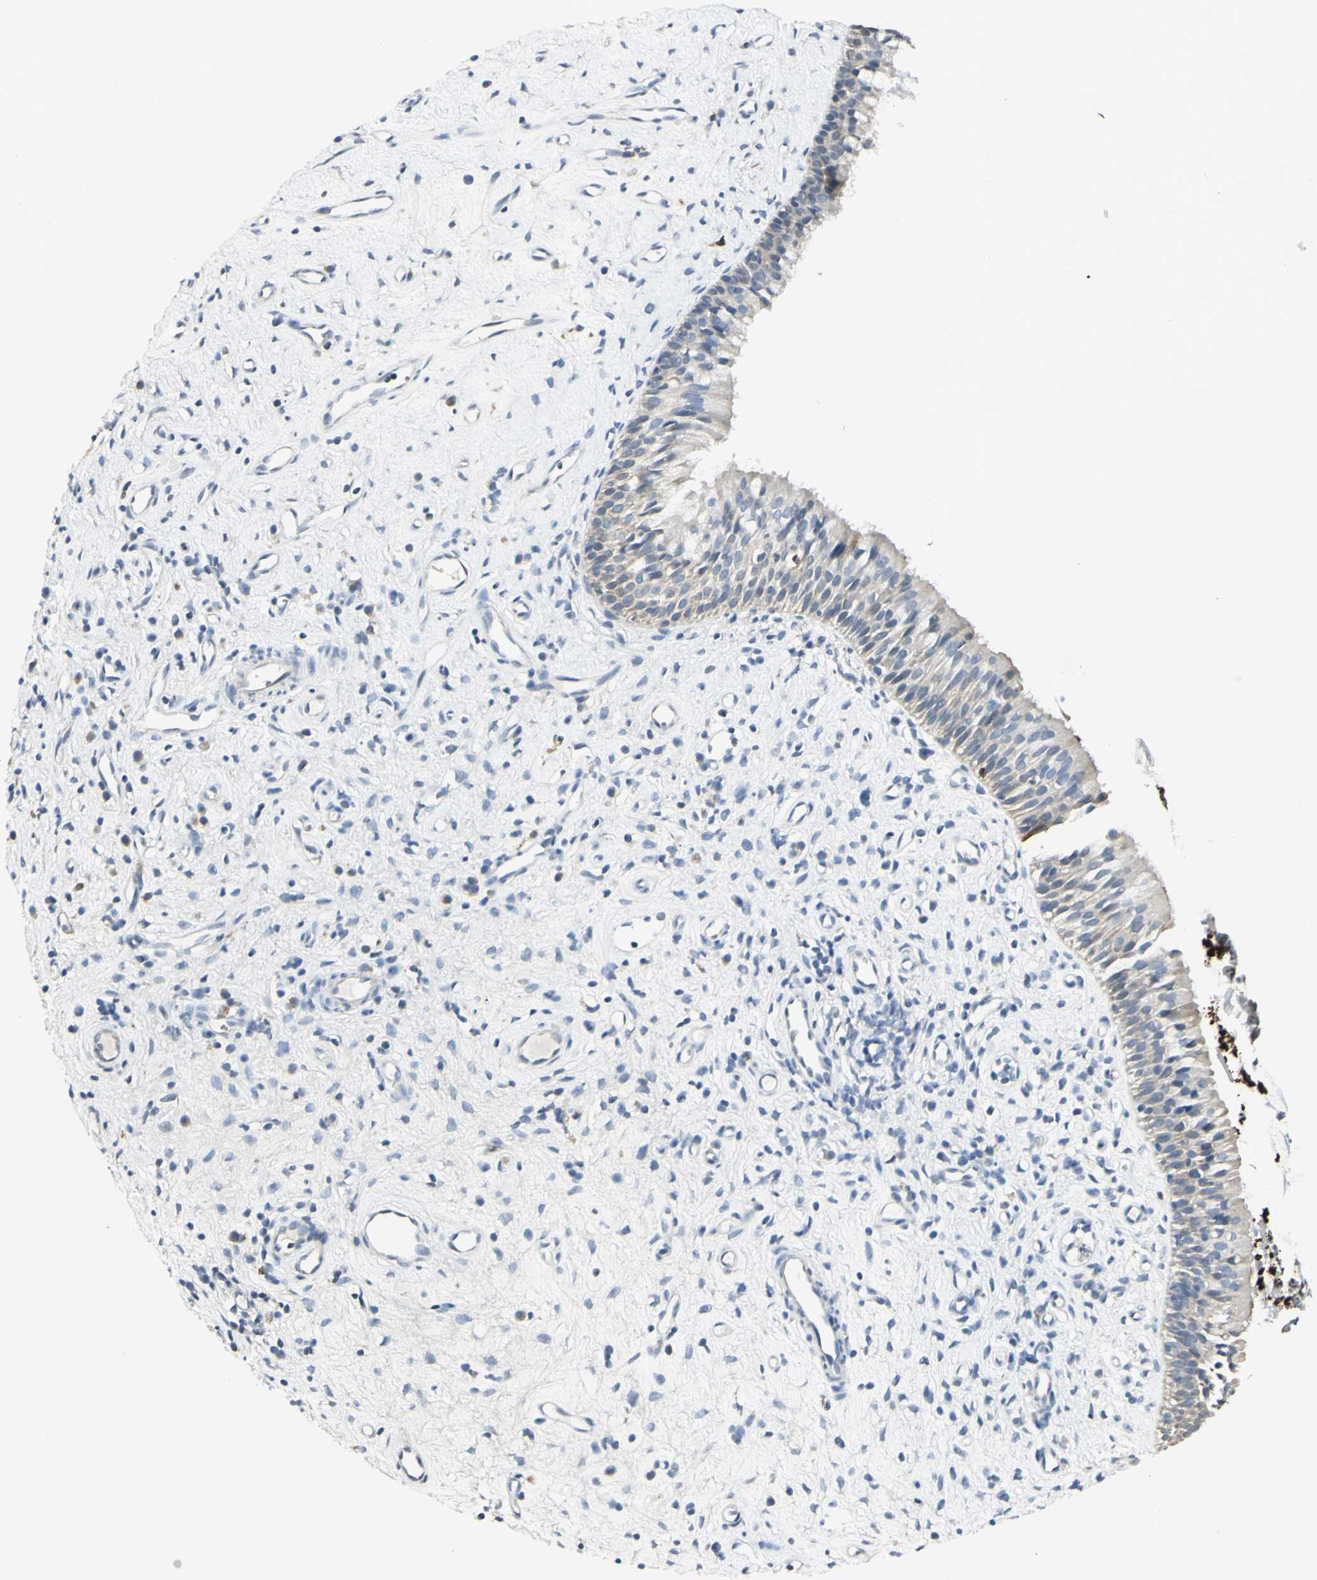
{"staining": {"intensity": "weak", "quantity": ">75%", "location": "cytoplasmic/membranous"}, "tissue": "nasopharynx", "cell_type": "Respiratory epithelial cells", "image_type": "normal", "snomed": [{"axis": "morphology", "description": "Normal tissue, NOS"}, {"axis": "topography", "description": "Nasopharynx"}], "caption": "Respiratory epithelial cells display weak cytoplasmic/membranous expression in approximately >75% of cells in normal nasopharynx. The protein of interest is shown in brown color, while the nuclei are stained blue.", "gene": "CCNB2", "patient": {"sex": "female", "age": 51}}